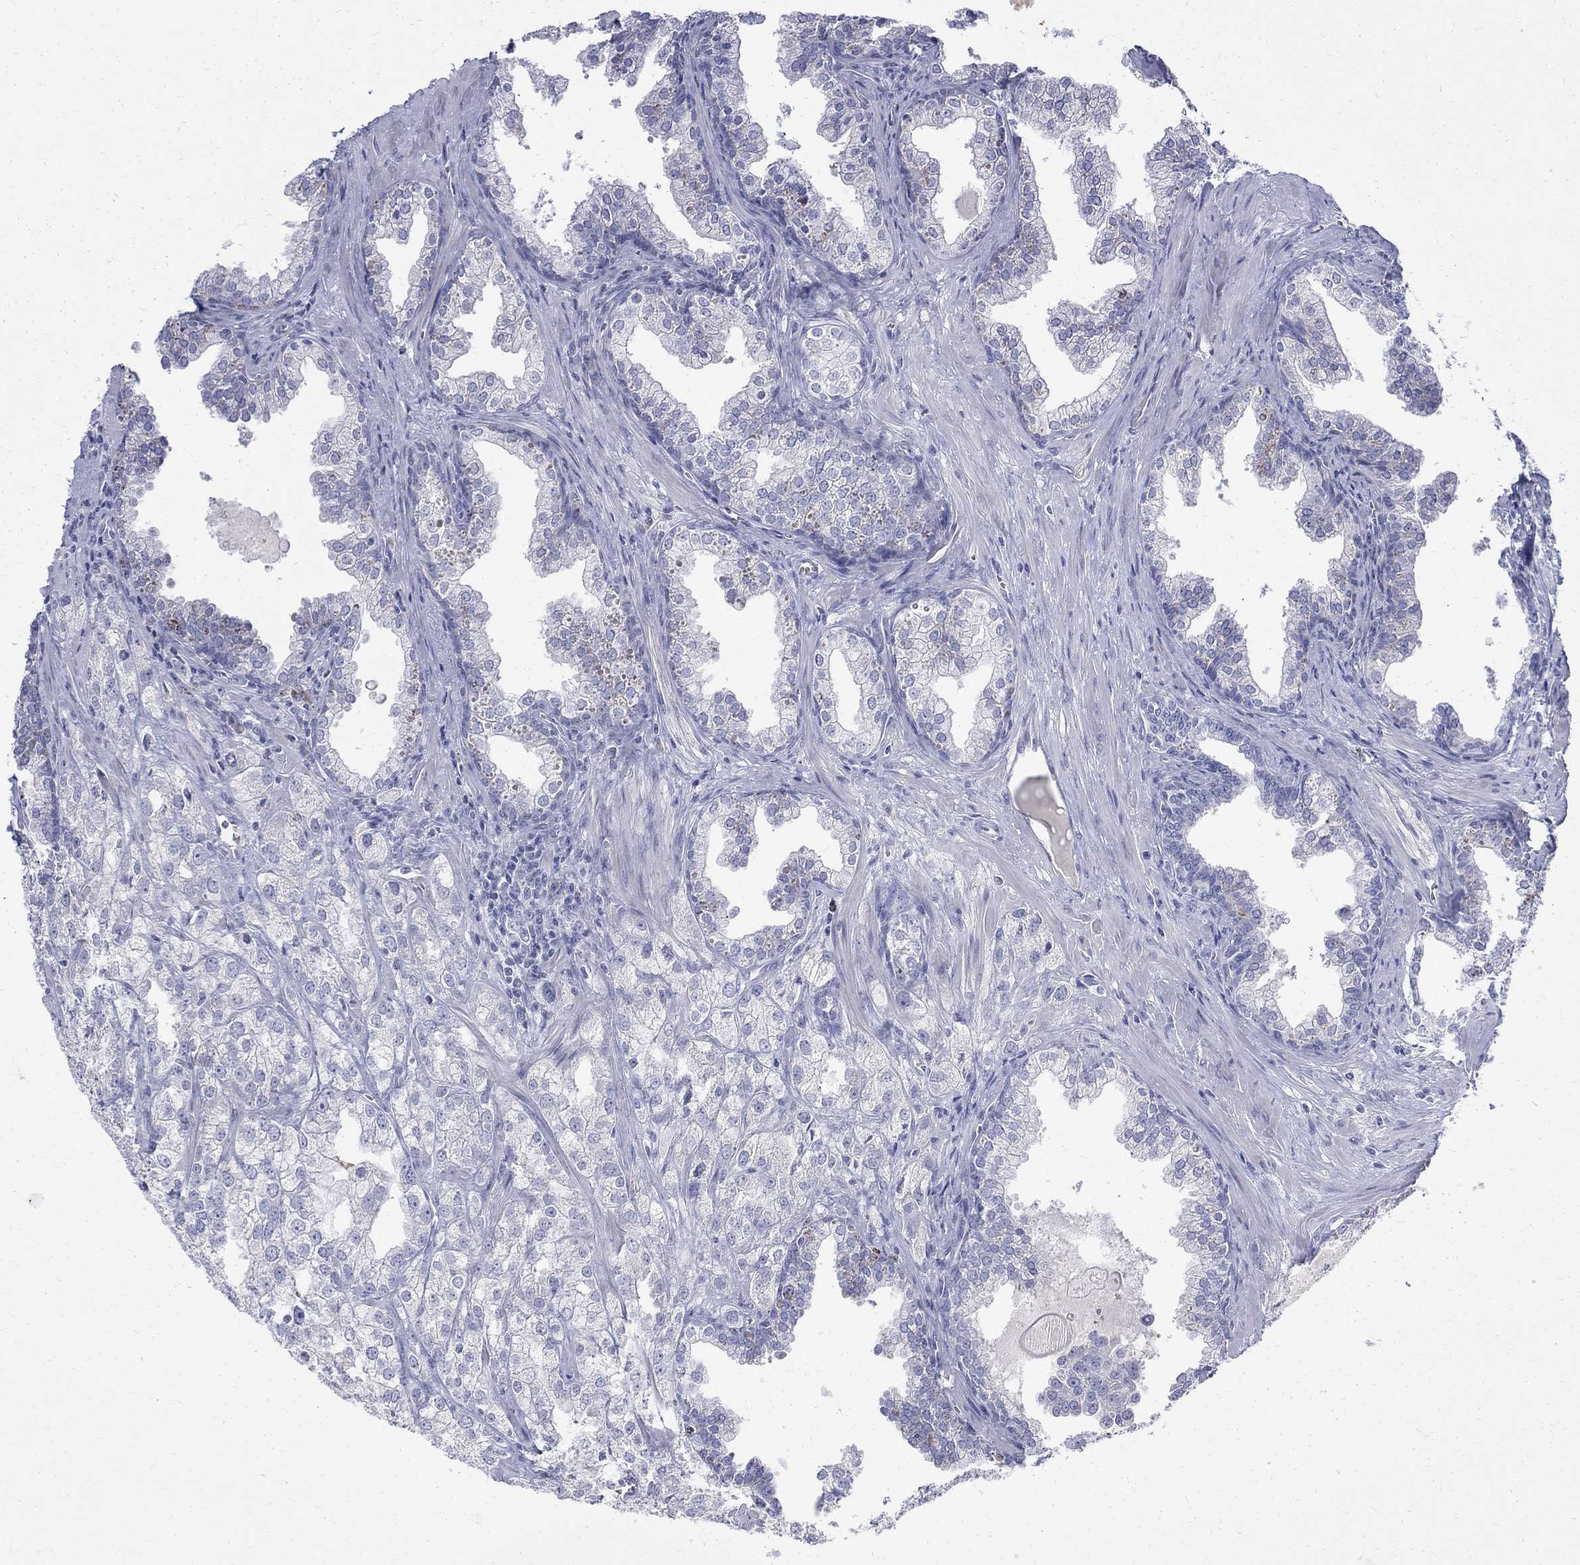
{"staining": {"intensity": "negative", "quantity": "none", "location": "none"}, "tissue": "prostate cancer", "cell_type": "Tumor cells", "image_type": "cancer", "snomed": [{"axis": "morphology", "description": "Adenocarcinoma, NOS"}, {"axis": "topography", "description": "Prostate"}], "caption": "A photomicrograph of human prostate cancer (adenocarcinoma) is negative for staining in tumor cells. (IHC, brightfield microscopy, high magnification).", "gene": "AGER", "patient": {"sex": "male", "age": 70}}